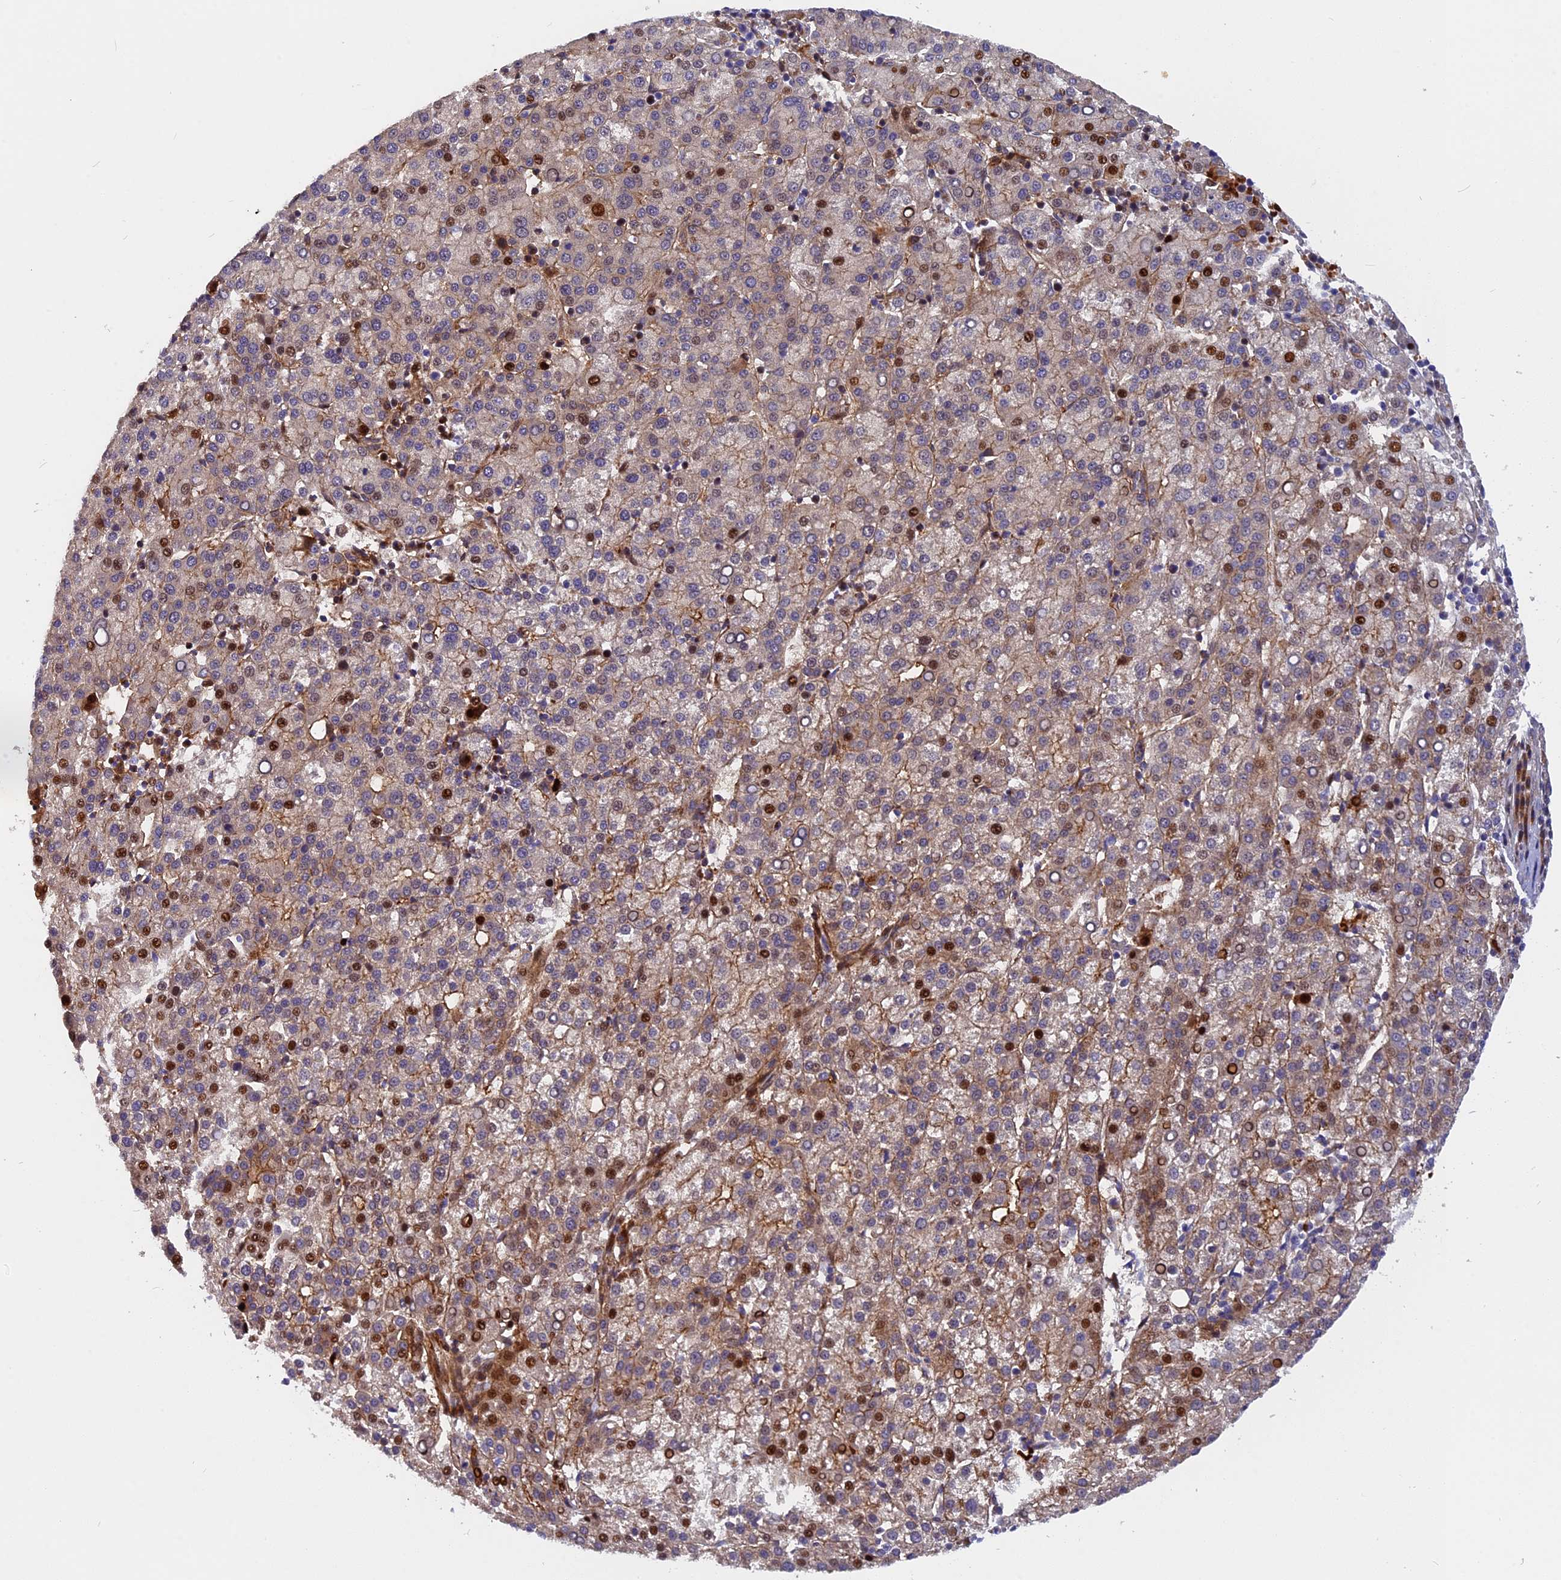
{"staining": {"intensity": "strong", "quantity": "<25%", "location": "nuclear"}, "tissue": "liver cancer", "cell_type": "Tumor cells", "image_type": "cancer", "snomed": [{"axis": "morphology", "description": "Carcinoma, Hepatocellular, NOS"}, {"axis": "topography", "description": "Liver"}], "caption": "Human liver hepatocellular carcinoma stained with a brown dye demonstrates strong nuclear positive positivity in about <25% of tumor cells.", "gene": "NKPD1", "patient": {"sex": "female", "age": 58}}